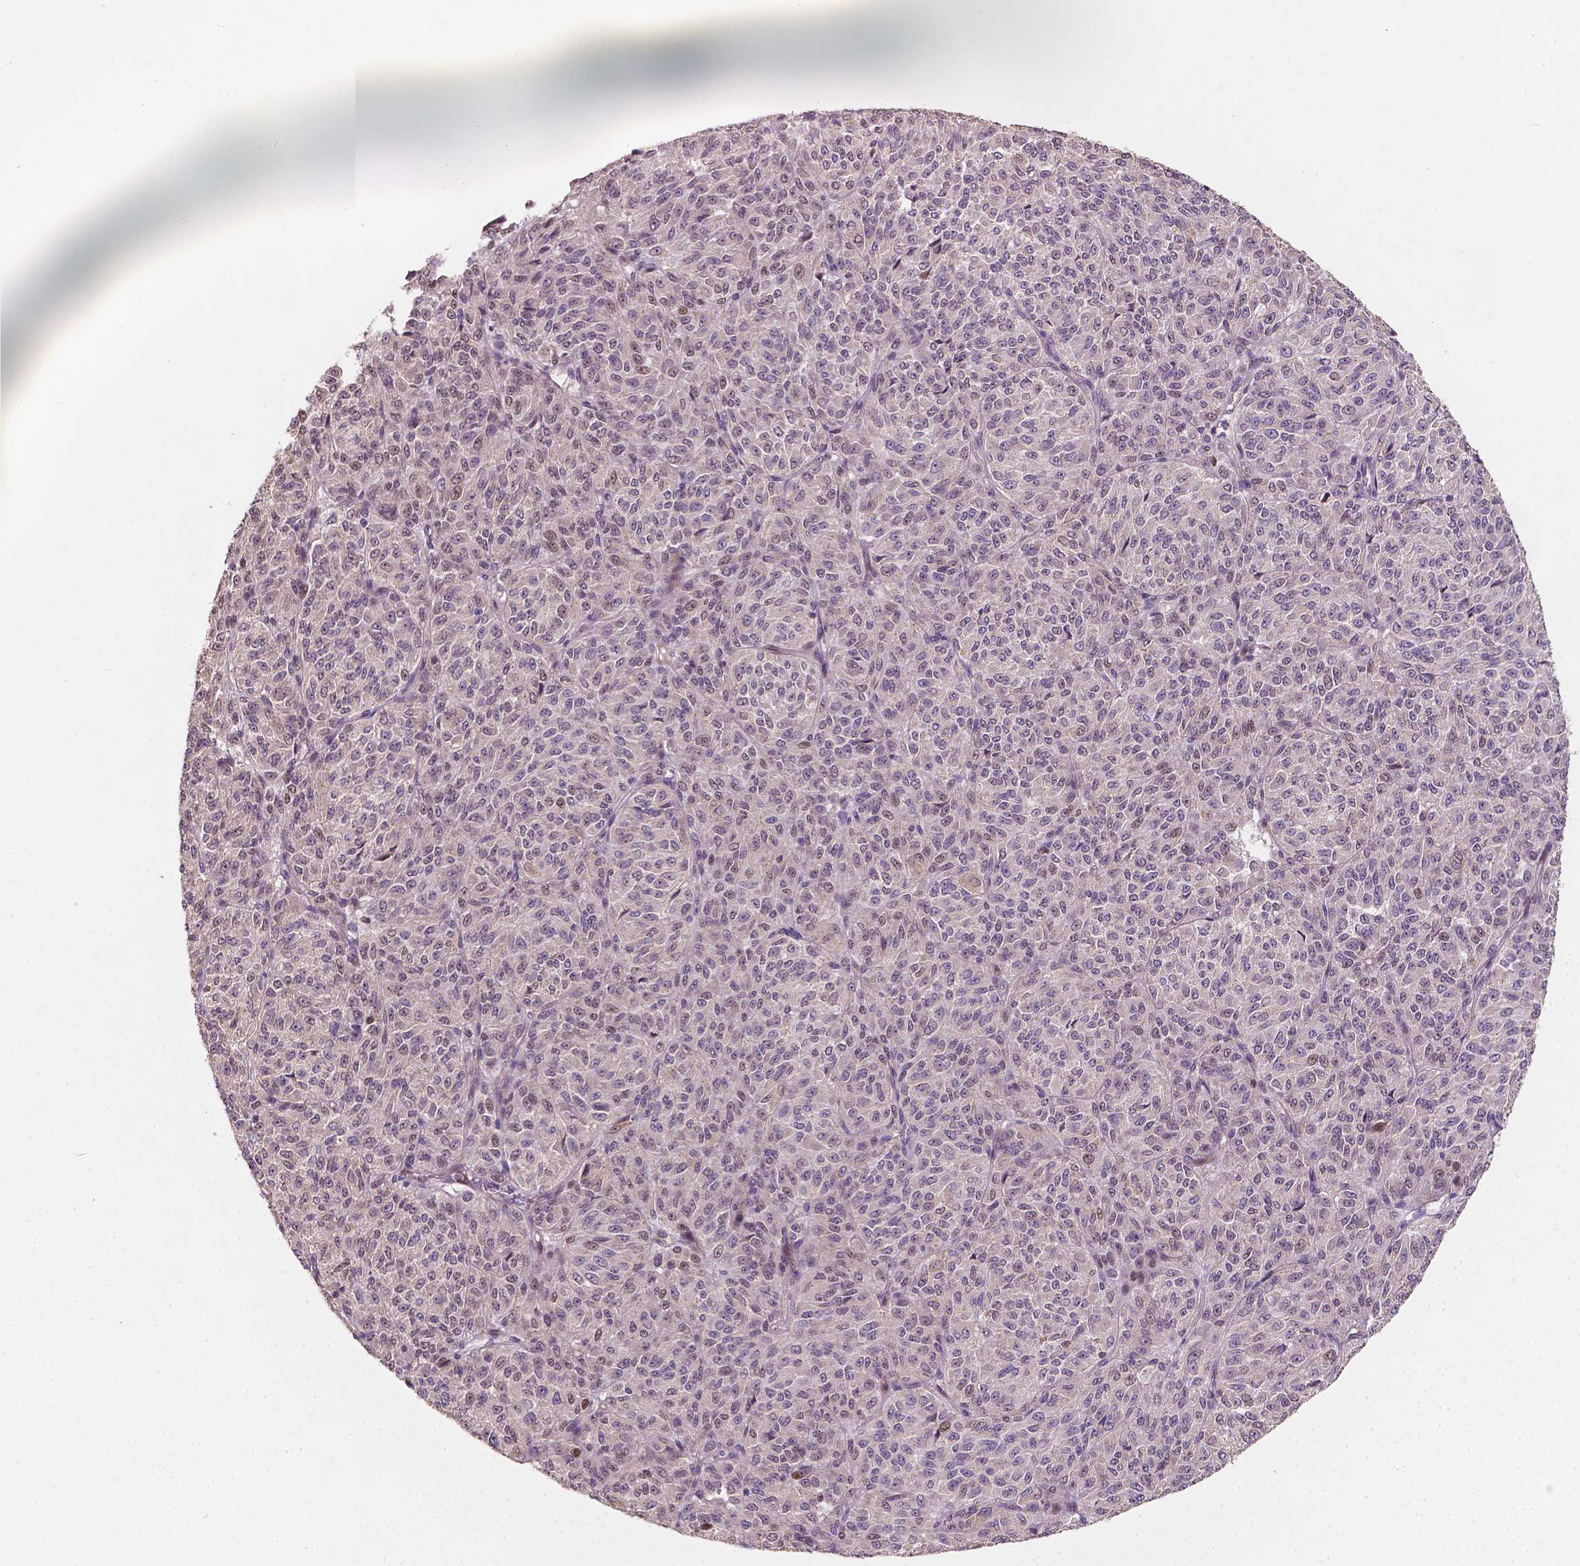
{"staining": {"intensity": "weak", "quantity": "25%-75%", "location": "nuclear"}, "tissue": "melanoma", "cell_type": "Tumor cells", "image_type": "cancer", "snomed": [{"axis": "morphology", "description": "Malignant melanoma, Metastatic site"}, {"axis": "topography", "description": "Brain"}], "caption": "Tumor cells exhibit weak nuclear positivity in about 25%-75% of cells in malignant melanoma (metastatic site).", "gene": "DUSP16", "patient": {"sex": "female", "age": 56}}